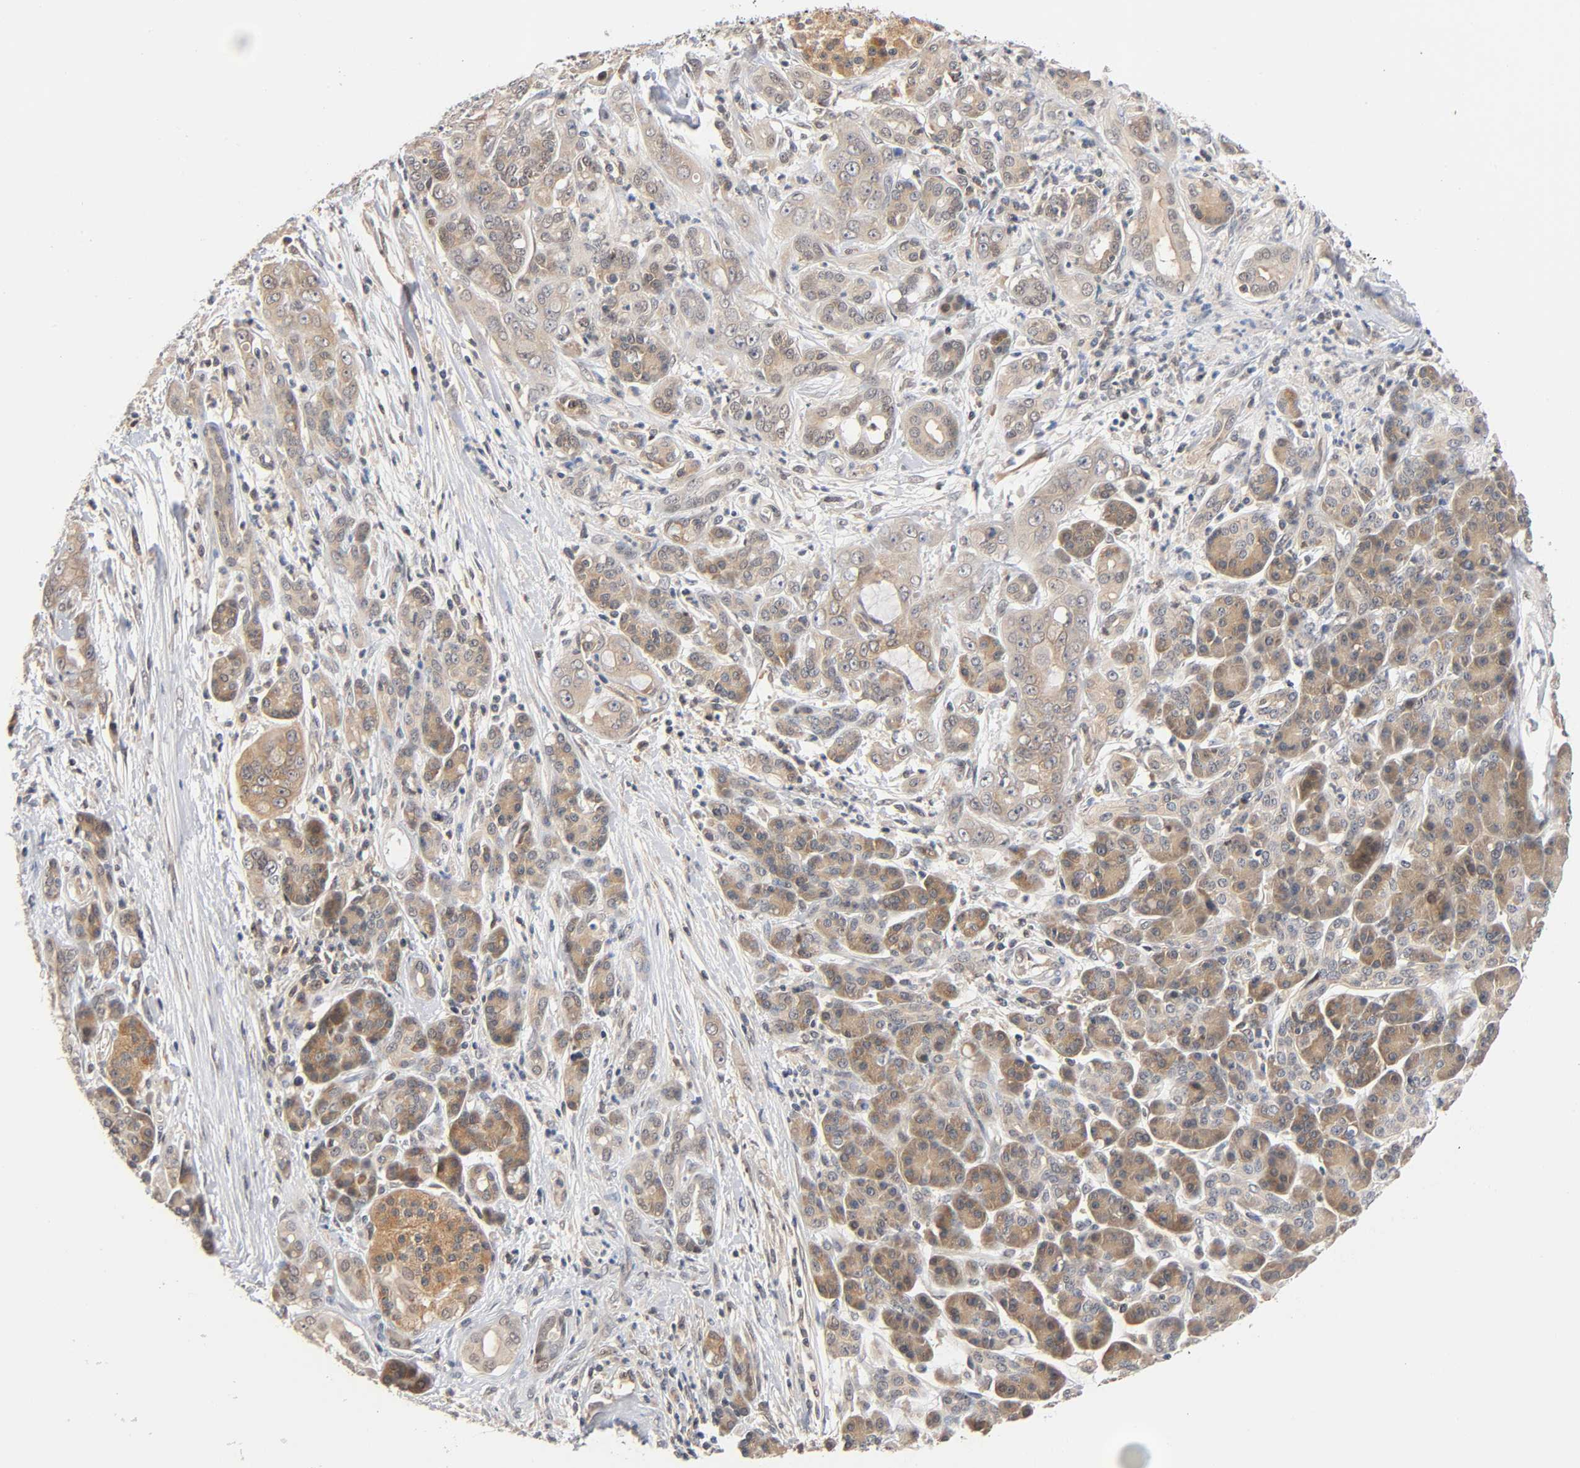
{"staining": {"intensity": "weak", "quantity": ">75%", "location": "cytoplasmic/membranous"}, "tissue": "pancreatic cancer", "cell_type": "Tumor cells", "image_type": "cancer", "snomed": [{"axis": "morphology", "description": "Adenocarcinoma, NOS"}, {"axis": "topography", "description": "Pancreas"}], "caption": "Tumor cells show low levels of weak cytoplasmic/membranous staining in approximately >75% of cells in pancreatic cancer.", "gene": "PRKAB1", "patient": {"sex": "male", "age": 59}}